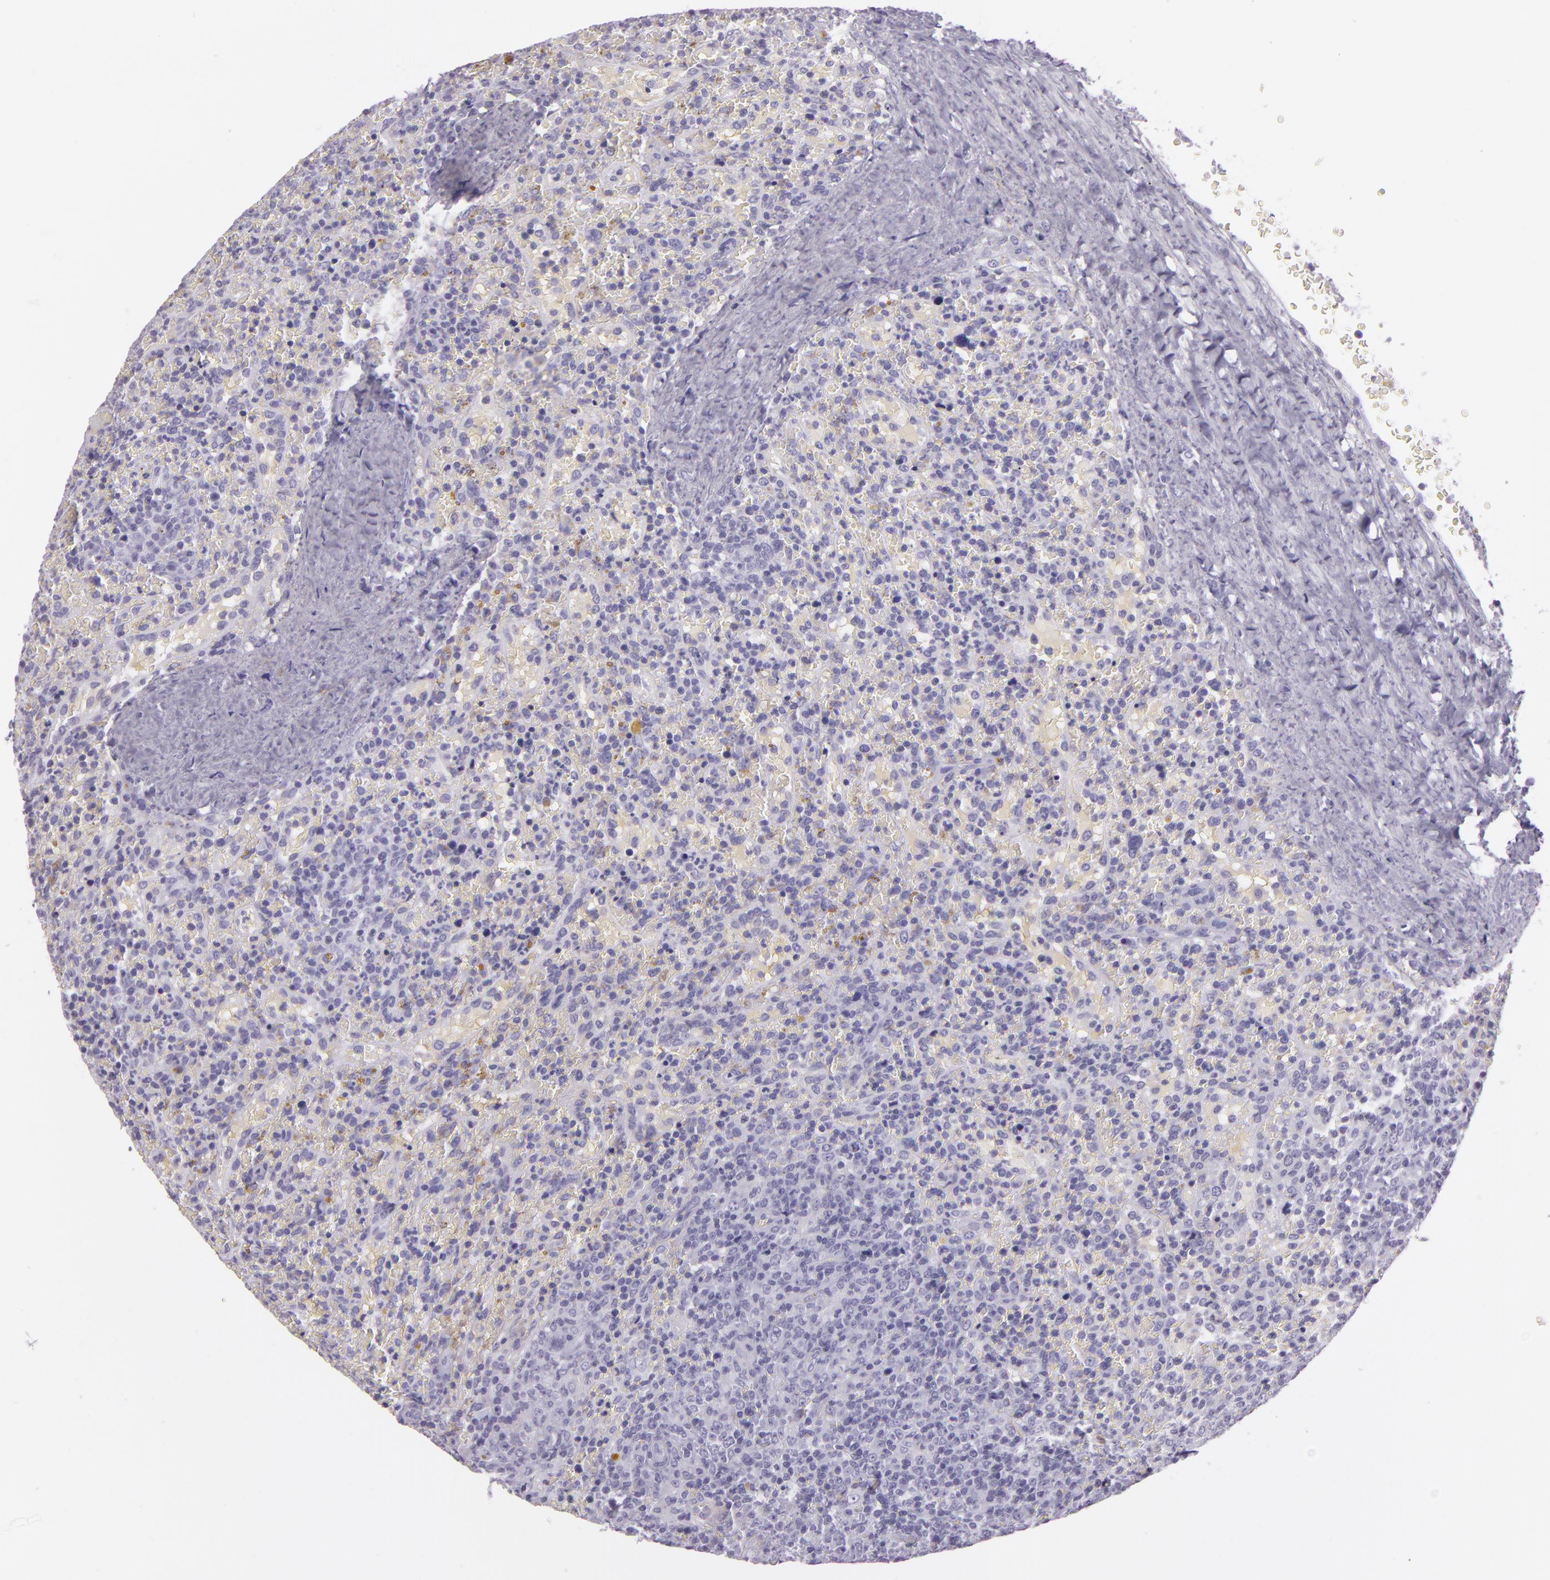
{"staining": {"intensity": "negative", "quantity": "none", "location": "none"}, "tissue": "lymphoma", "cell_type": "Tumor cells", "image_type": "cancer", "snomed": [{"axis": "morphology", "description": "Malignant lymphoma, non-Hodgkin's type, High grade"}, {"axis": "topography", "description": "Spleen"}, {"axis": "topography", "description": "Lymph node"}], "caption": "There is no significant staining in tumor cells of lymphoma.", "gene": "MUC6", "patient": {"sex": "female", "age": 70}}